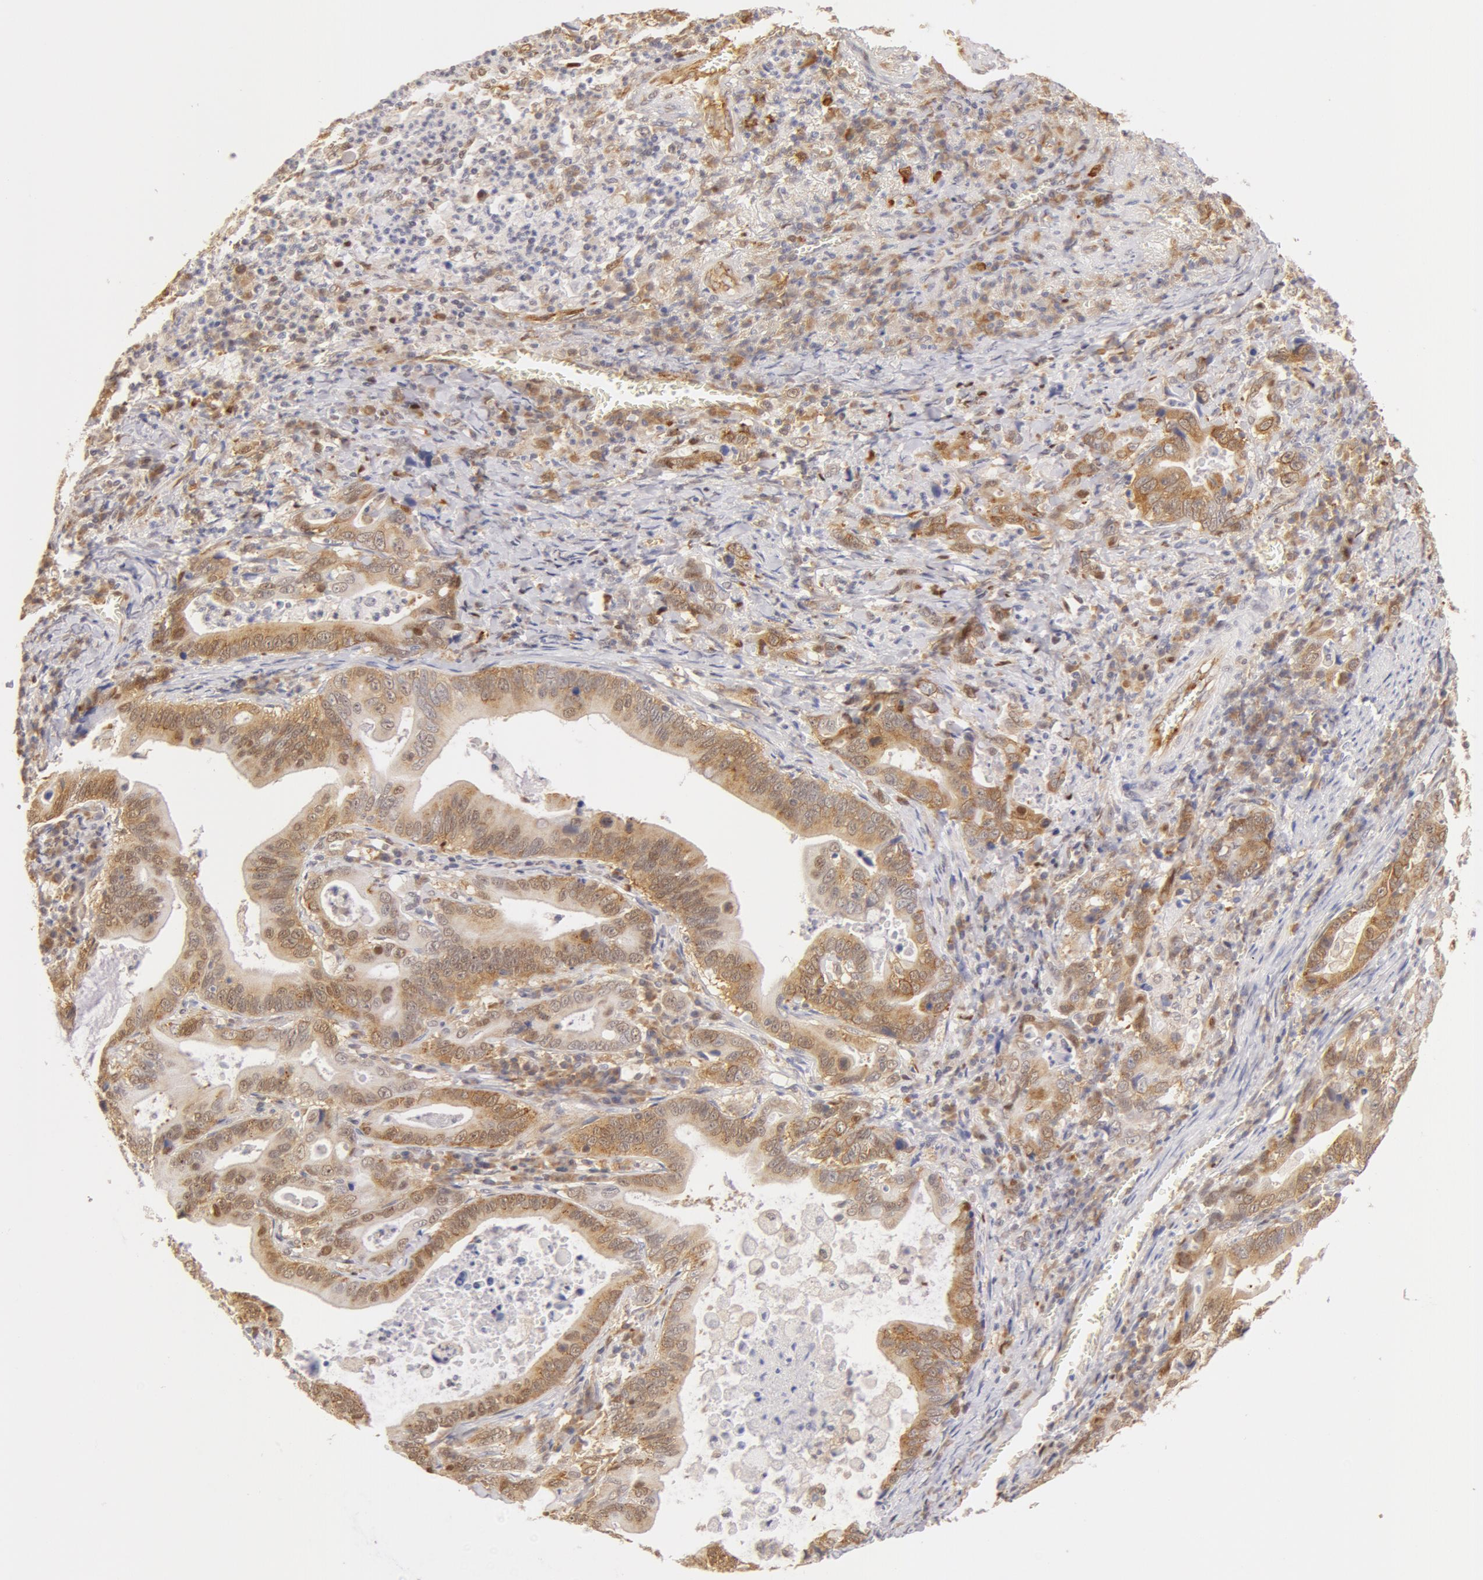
{"staining": {"intensity": "weak", "quantity": ">75%", "location": "cytoplasmic/membranous"}, "tissue": "stomach cancer", "cell_type": "Tumor cells", "image_type": "cancer", "snomed": [{"axis": "morphology", "description": "Adenocarcinoma, NOS"}, {"axis": "topography", "description": "Stomach, upper"}], "caption": "Protein staining of stomach cancer tissue displays weak cytoplasmic/membranous expression in about >75% of tumor cells. The protein of interest is stained brown, and the nuclei are stained in blue (DAB IHC with brightfield microscopy, high magnification).", "gene": "DDX3Y", "patient": {"sex": "male", "age": 63}}